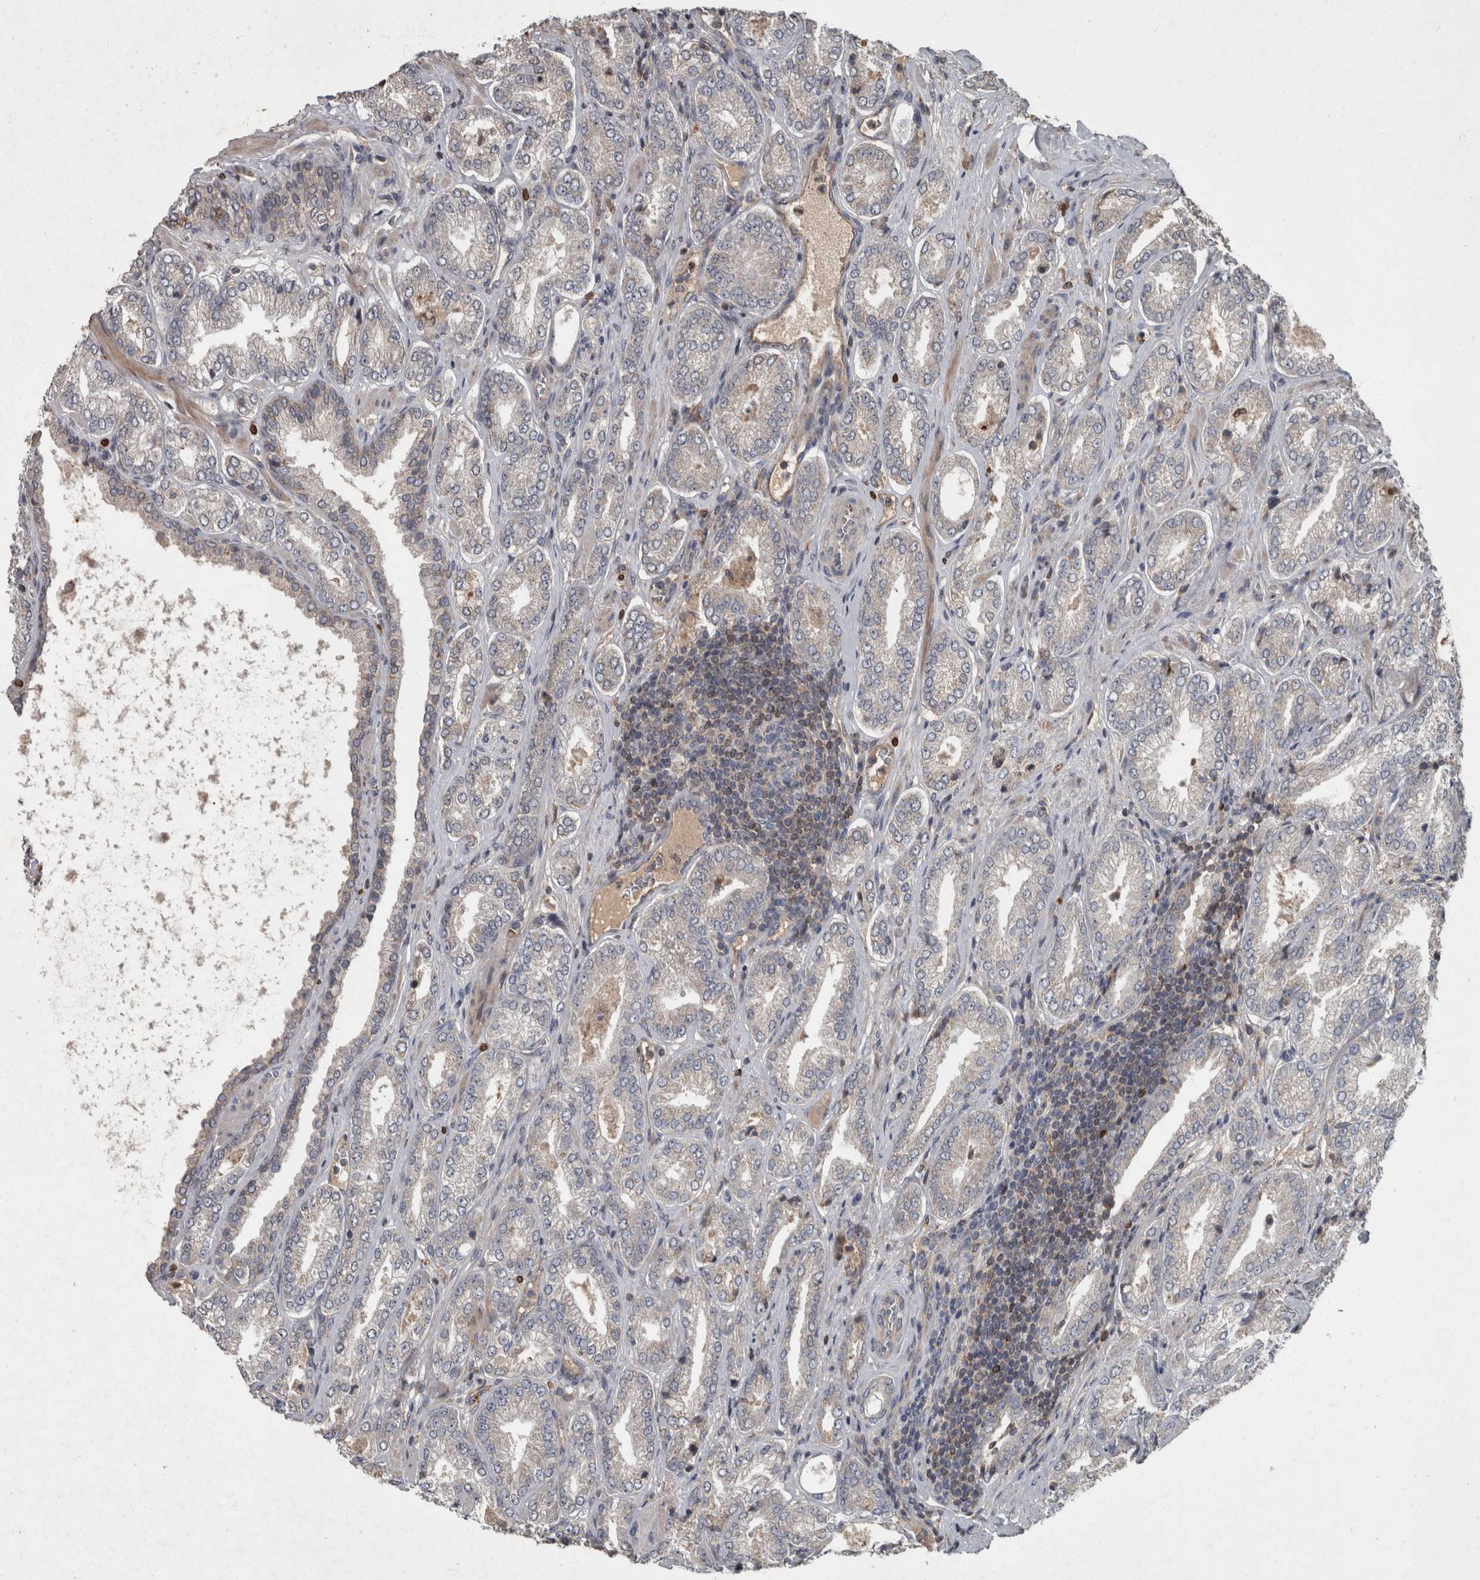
{"staining": {"intensity": "negative", "quantity": "none", "location": "none"}, "tissue": "prostate cancer", "cell_type": "Tumor cells", "image_type": "cancer", "snomed": [{"axis": "morphology", "description": "Adenocarcinoma, Low grade"}, {"axis": "topography", "description": "Prostate"}], "caption": "Immunohistochemistry micrograph of neoplastic tissue: human prostate cancer (low-grade adenocarcinoma) stained with DAB (3,3'-diaminobenzidine) demonstrates no significant protein expression in tumor cells.", "gene": "PPP1R3C", "patient": {"sex": "male", "age": 62}}